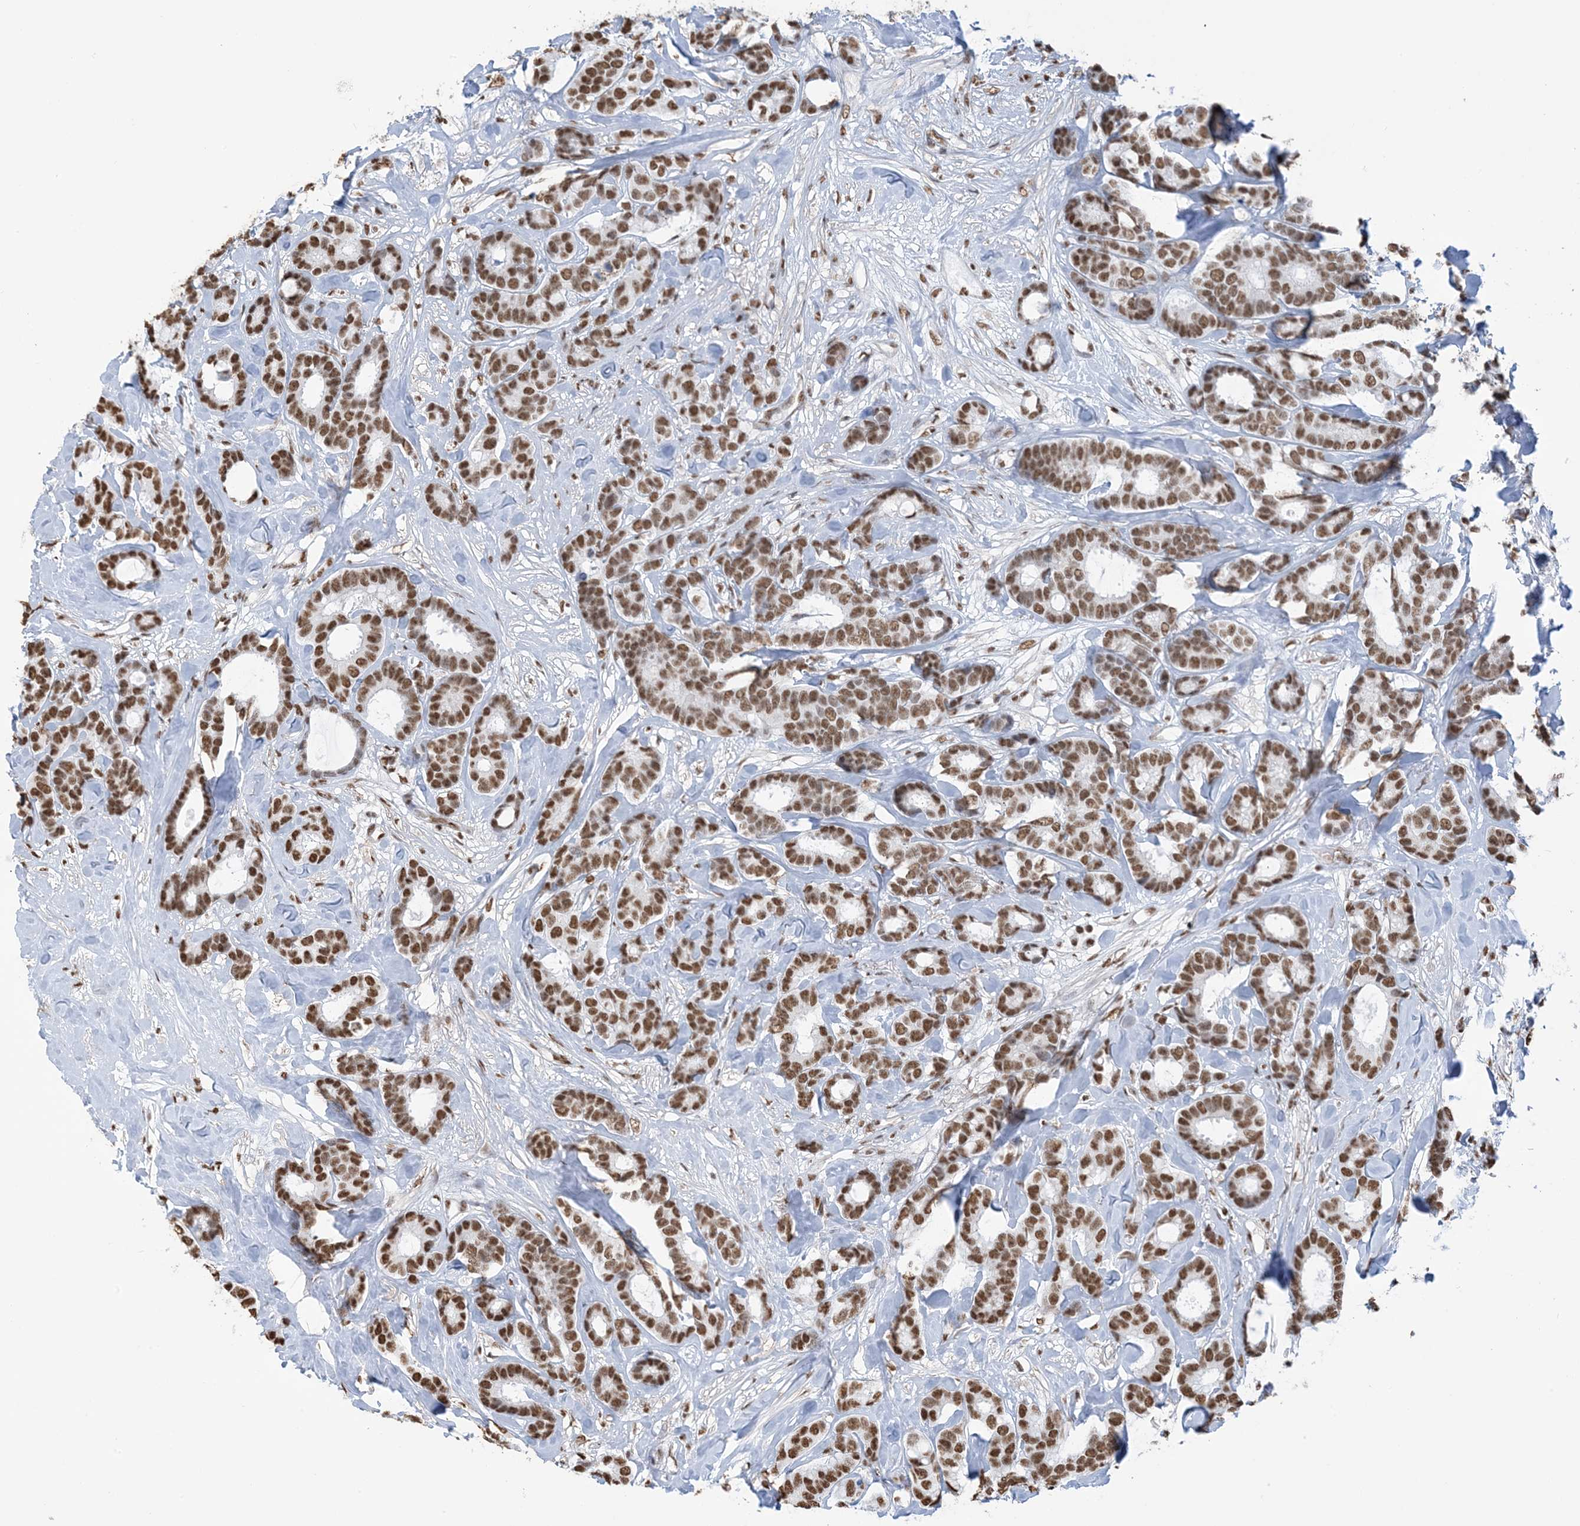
{"staining": {"intensity": "moderate", "quantity": ">75%", "location": "nuclear"}, "tissue": "breast cancer", "cell_type": "Tumor cells", "image_type": "cancer", "snomed": [{"axis": "morphology", "description": "Duct carcinoma"}, {"axis": "topography", "description": "Breast"}], "caption": "An image showing moderate nuclear staining in about >75% of tumor cells in breast cancer, as visualized by brown immunohistochemical staining.", "gene": "ZNF792", "patient": {"sex": "female", "age": 87}}